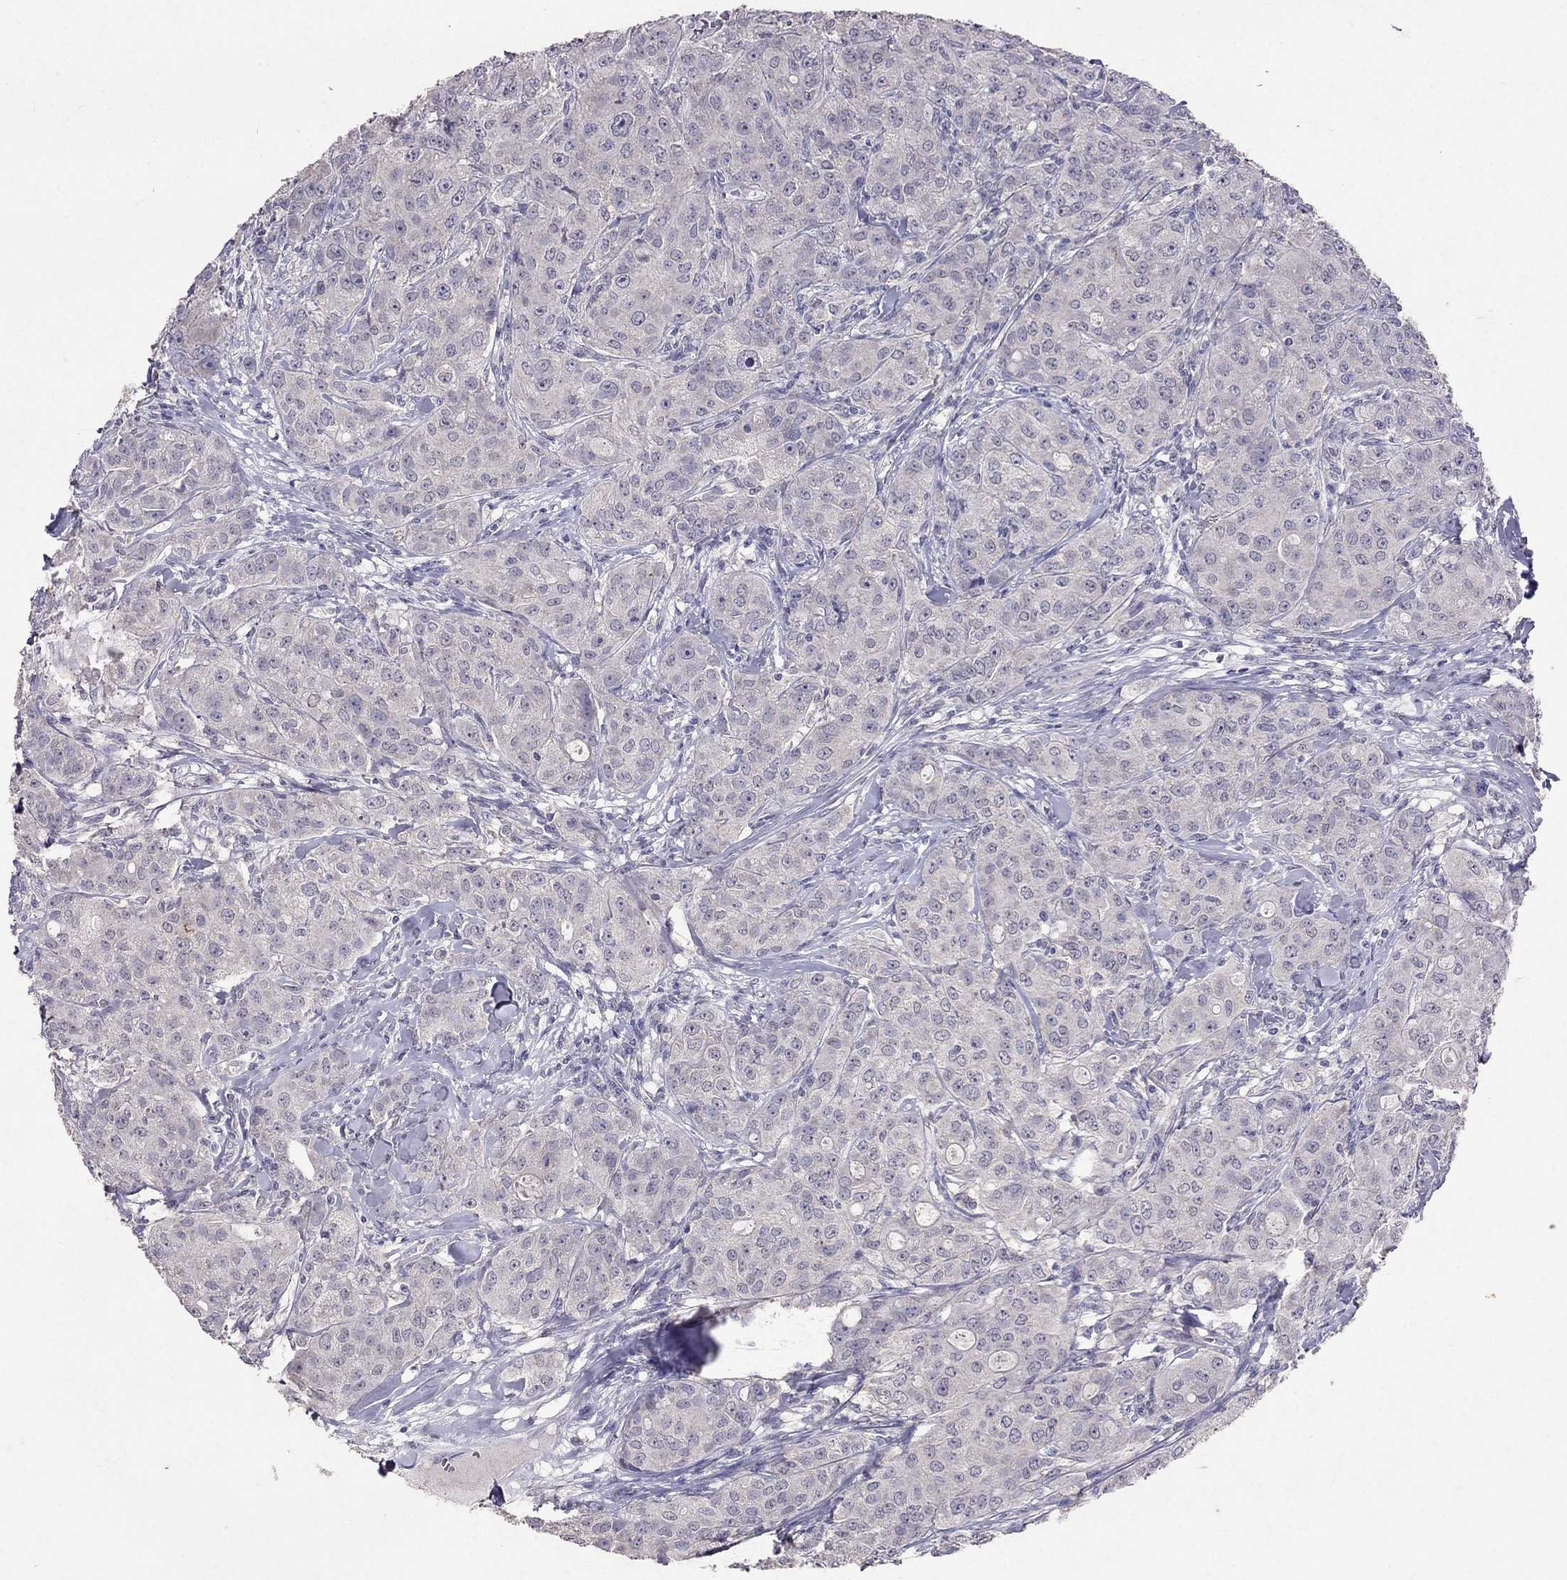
{"staining": {"intensity": "negative", "quantity": "none", "location": "none"}, "tissue": "breast cancer", "cell_type": "Tumor cells", "image_type": "cancer", "snomed": [{"axis": "morphology", "description": "Duct carcinoma"}, {"axis": "topography", "description": "Breast"}], "caption": "Breast infiltrating ductal carcinoma stained for a protein using IHC reveals no expression tumor cells.", "gene": "FST", "patient": {"sex": "female", "age": 43}}